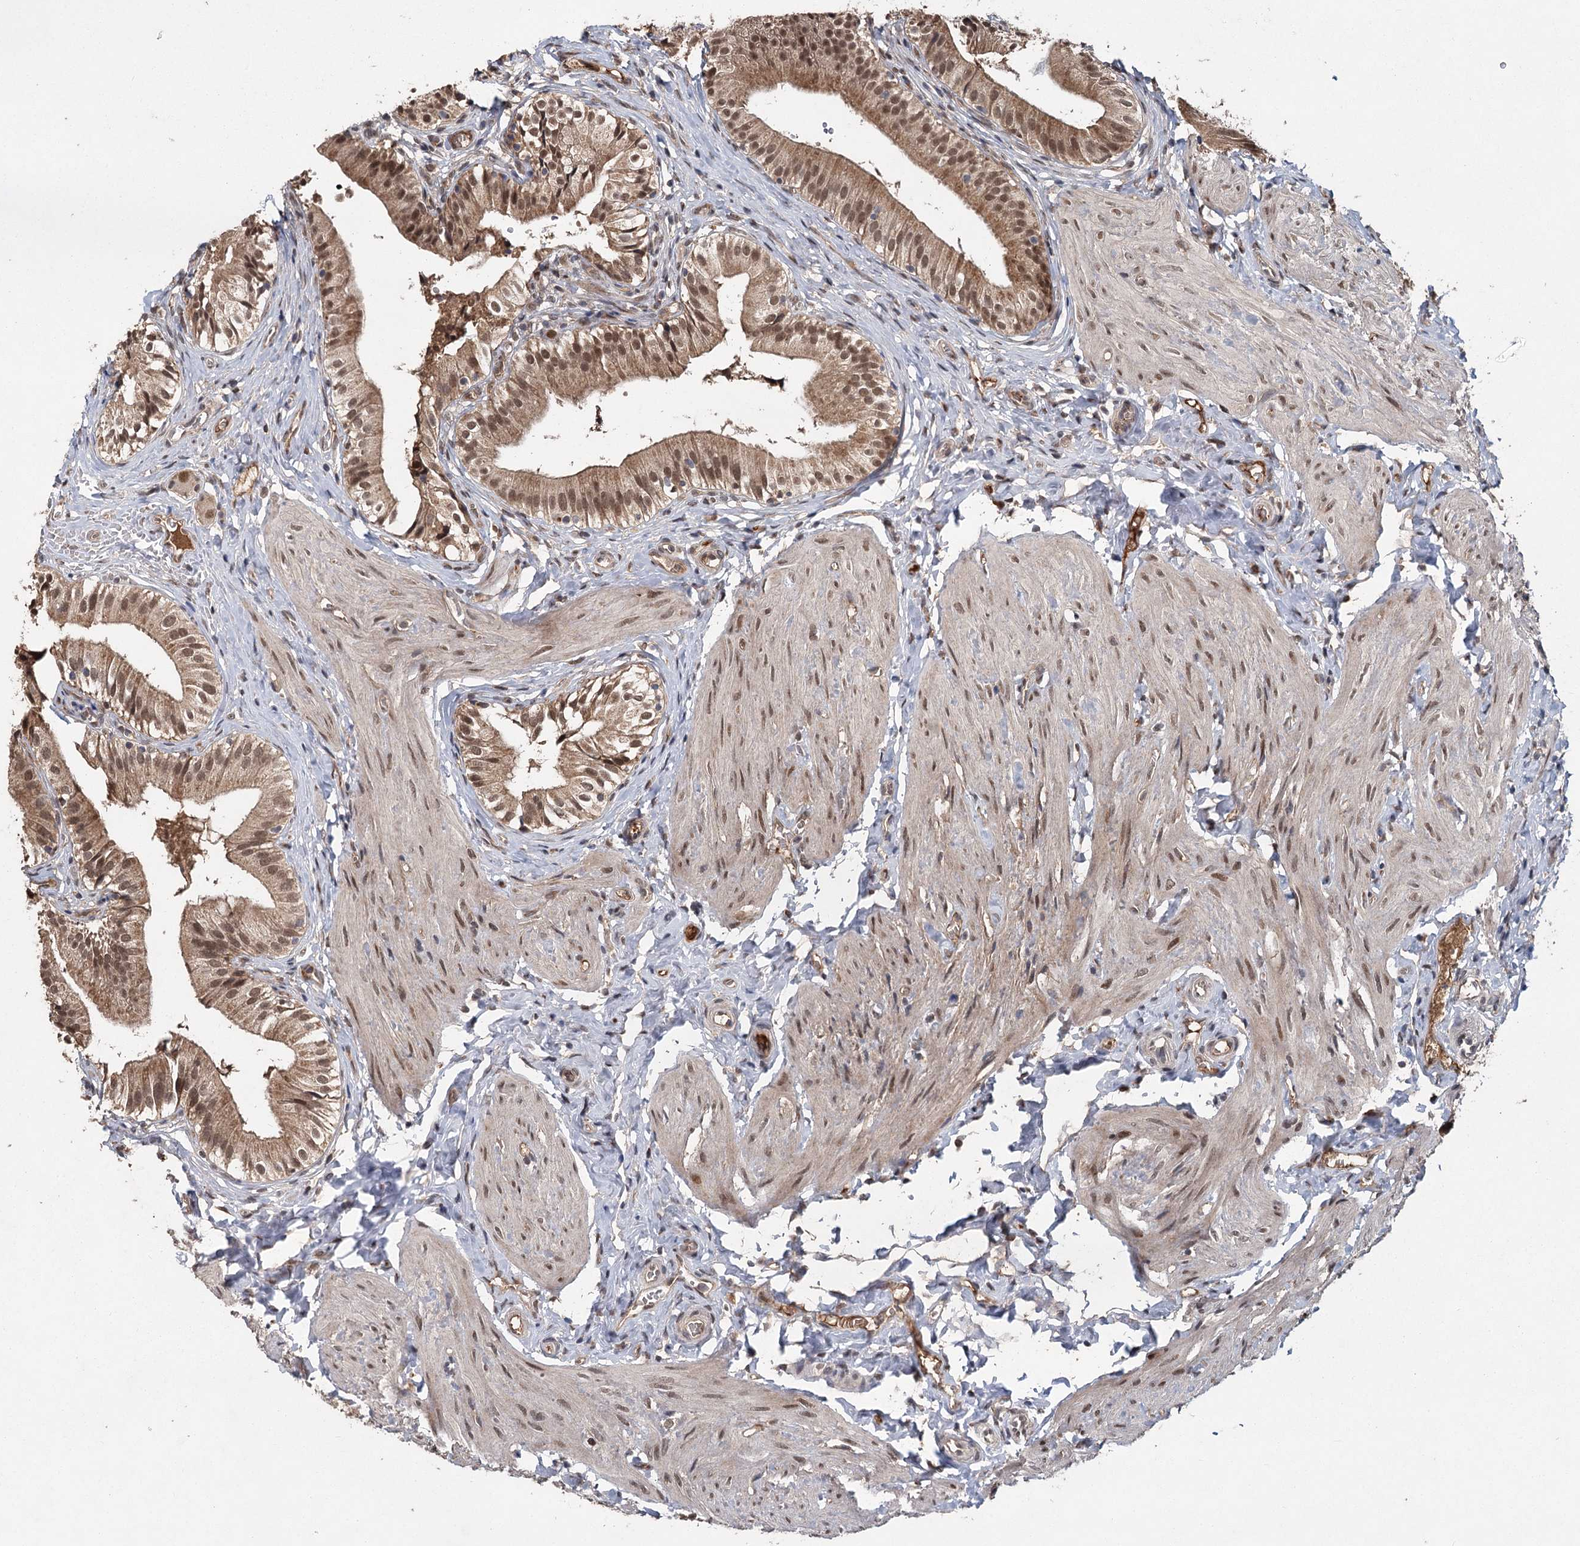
{"staining": {"intensity": "strong", "quantity": ">75%", "location": "cytoplasmic/membranous,nuclear"}, "tissue": "gallbladder", "cell_type": "Glandular cells", "image_type": "normal", "snomed": [{"axis": "morphology", "description": "Normal tissue, NOS"}, {"axis": "topography", "description": "Gallbladder"}], "caption": "A brown stain labels strong cytoplasmic/membranous,nuclear staining of a protein in glandular cells of unremarkable human gallbladder. (IHC, brightfield microscopy, high magnification).", "gene": "MYG1", "patient": {"sex": "female", "age": 47}}